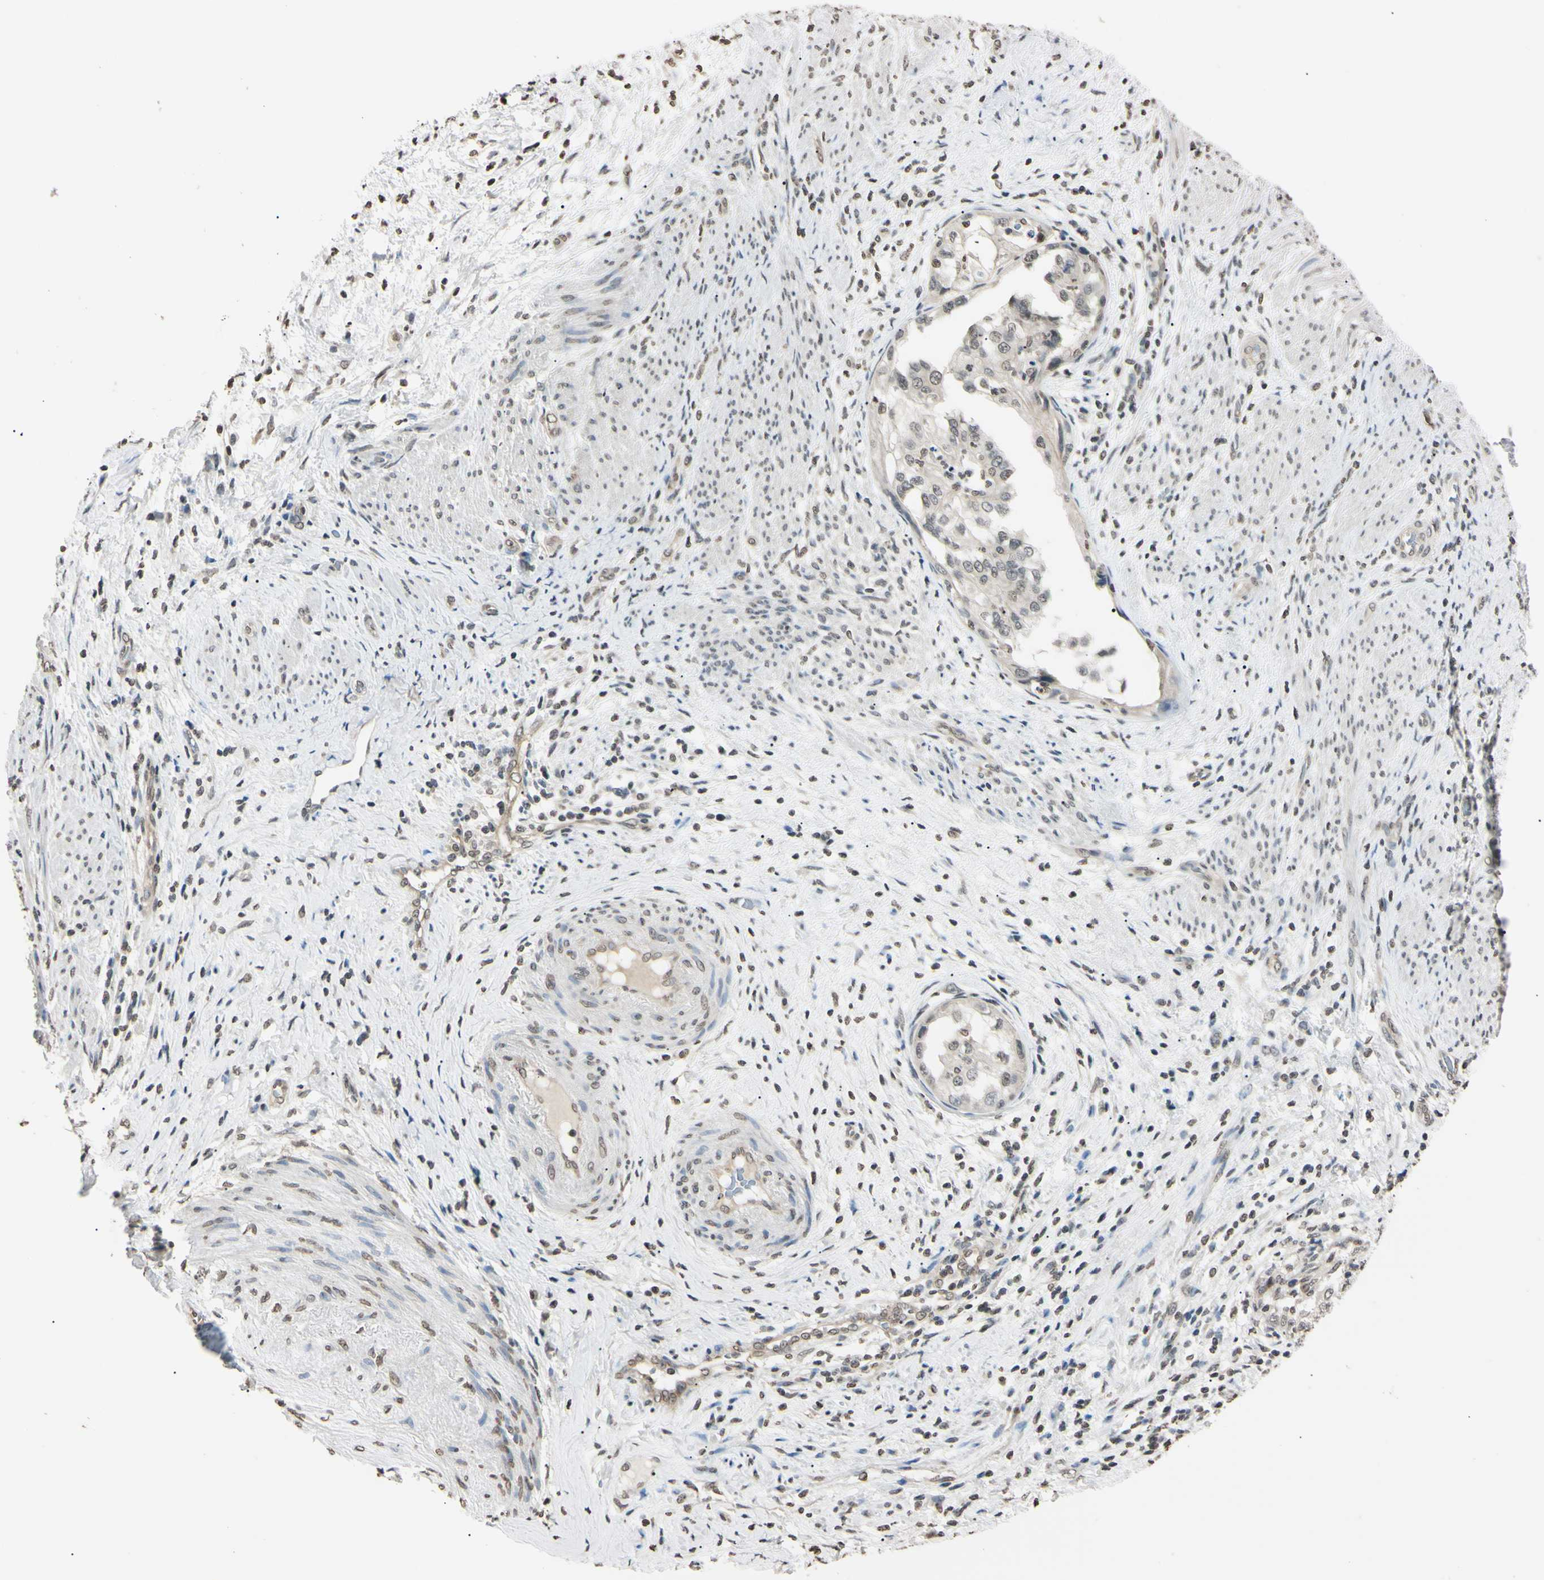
{"staining": {"intensity": "weak", "quantity": "<25%", "location": "nuclear"}, "tissue": "endometrial cancer", "cell_type": "Tumor cells", "image_type": "cancer", "snomed": [{"axis": "morphology", "description": "Adenocarcinoma, NOS"}, {"axis": "topography", "description": "Endometrium"}], "caption": "Tumor cells show no significant staining in endometrial cancer (adenocarcinoma).", "gene": "CDC45", "patient": {"sex": "female", "age": 85}}